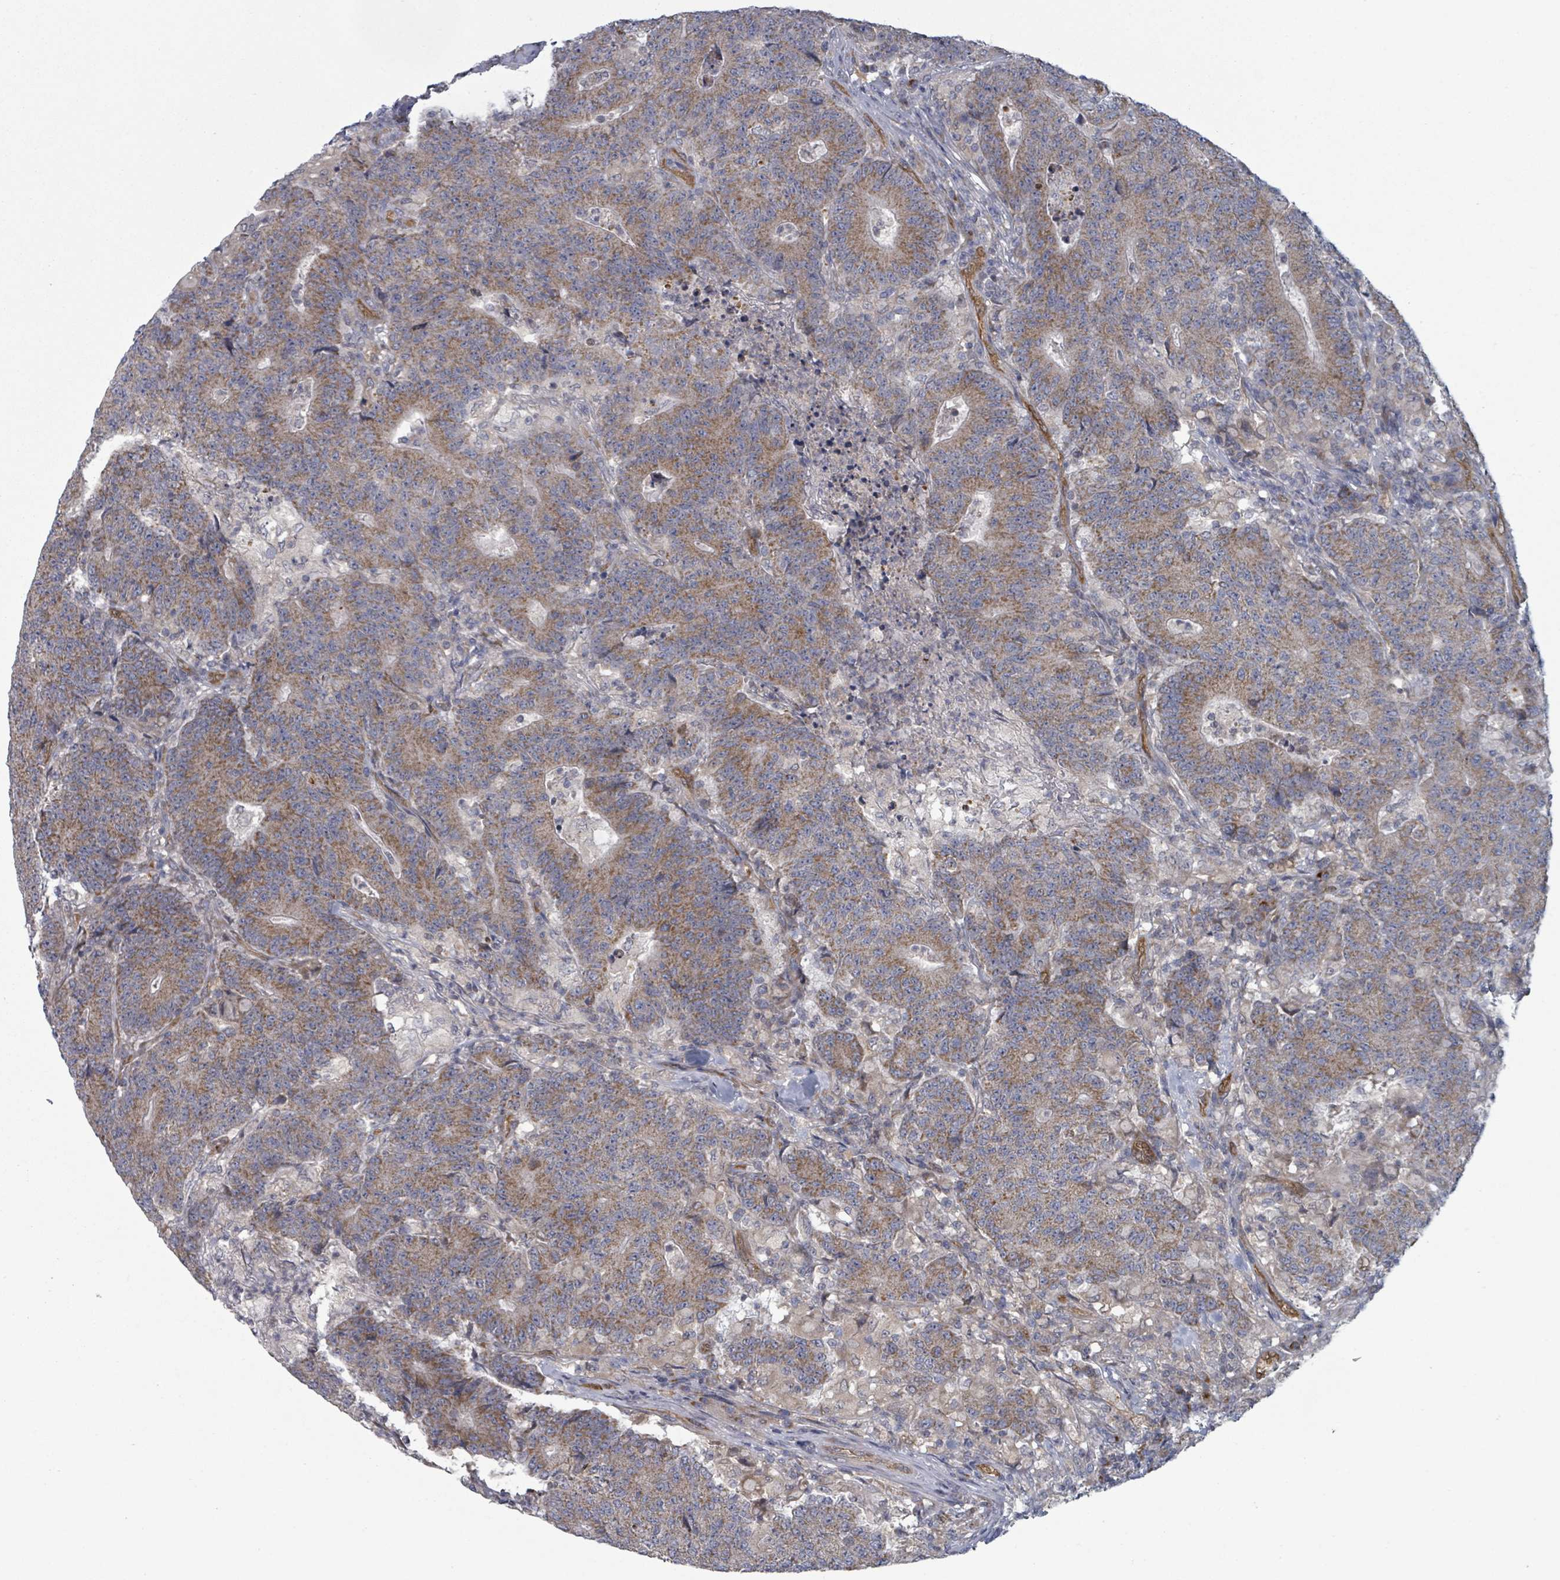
{"staining": {"intensity": "moderate", "quantity": ">75%", "location": "cytoplasmic/membranous"}, "tissue": "colorectal cancer", "cell_type": "Tumor cells", "image_type": "cancer", "snomed": [{"axis": "morphology", "description": "Adenocarcinoma, NOS"}, {"axis": "topography", "description": "Colon"}], "caption": "Immunohistochemical staining of human colorectal cancer (adenocarcinoma) exhibits medium levels of moderate cytoplasmic/membranous expression in about >75% of tumor cells.", "gene": "FKBP1A", "patient": {"sex": "female", "age": 75}}